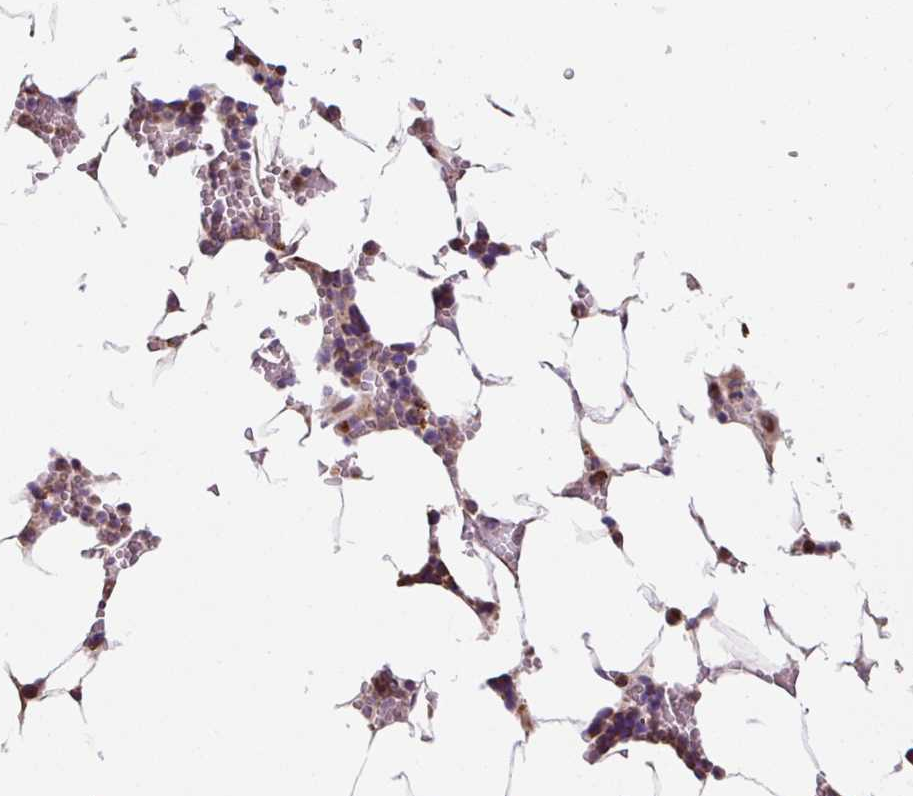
{"staining": {"intensity": "moderate", "quantity": "<25%", "location": "nuclear"}, "tissue": "bone marrow", "cell_type": "Hematopoietic cells", "image_type": "normal", "snomed": [{"axis": "morphology", "description": "Normal tissue, NOS"}, {"axis": "topography", "description": "Bone marrow"}], "caption": "Protein expression analysis of normal human bone marrow reveals moderate nuclear expression in approximately <25% of hematopoietic cells.", "gene": "PUS7L", "patient": {"sex": "male", "age": 64}}